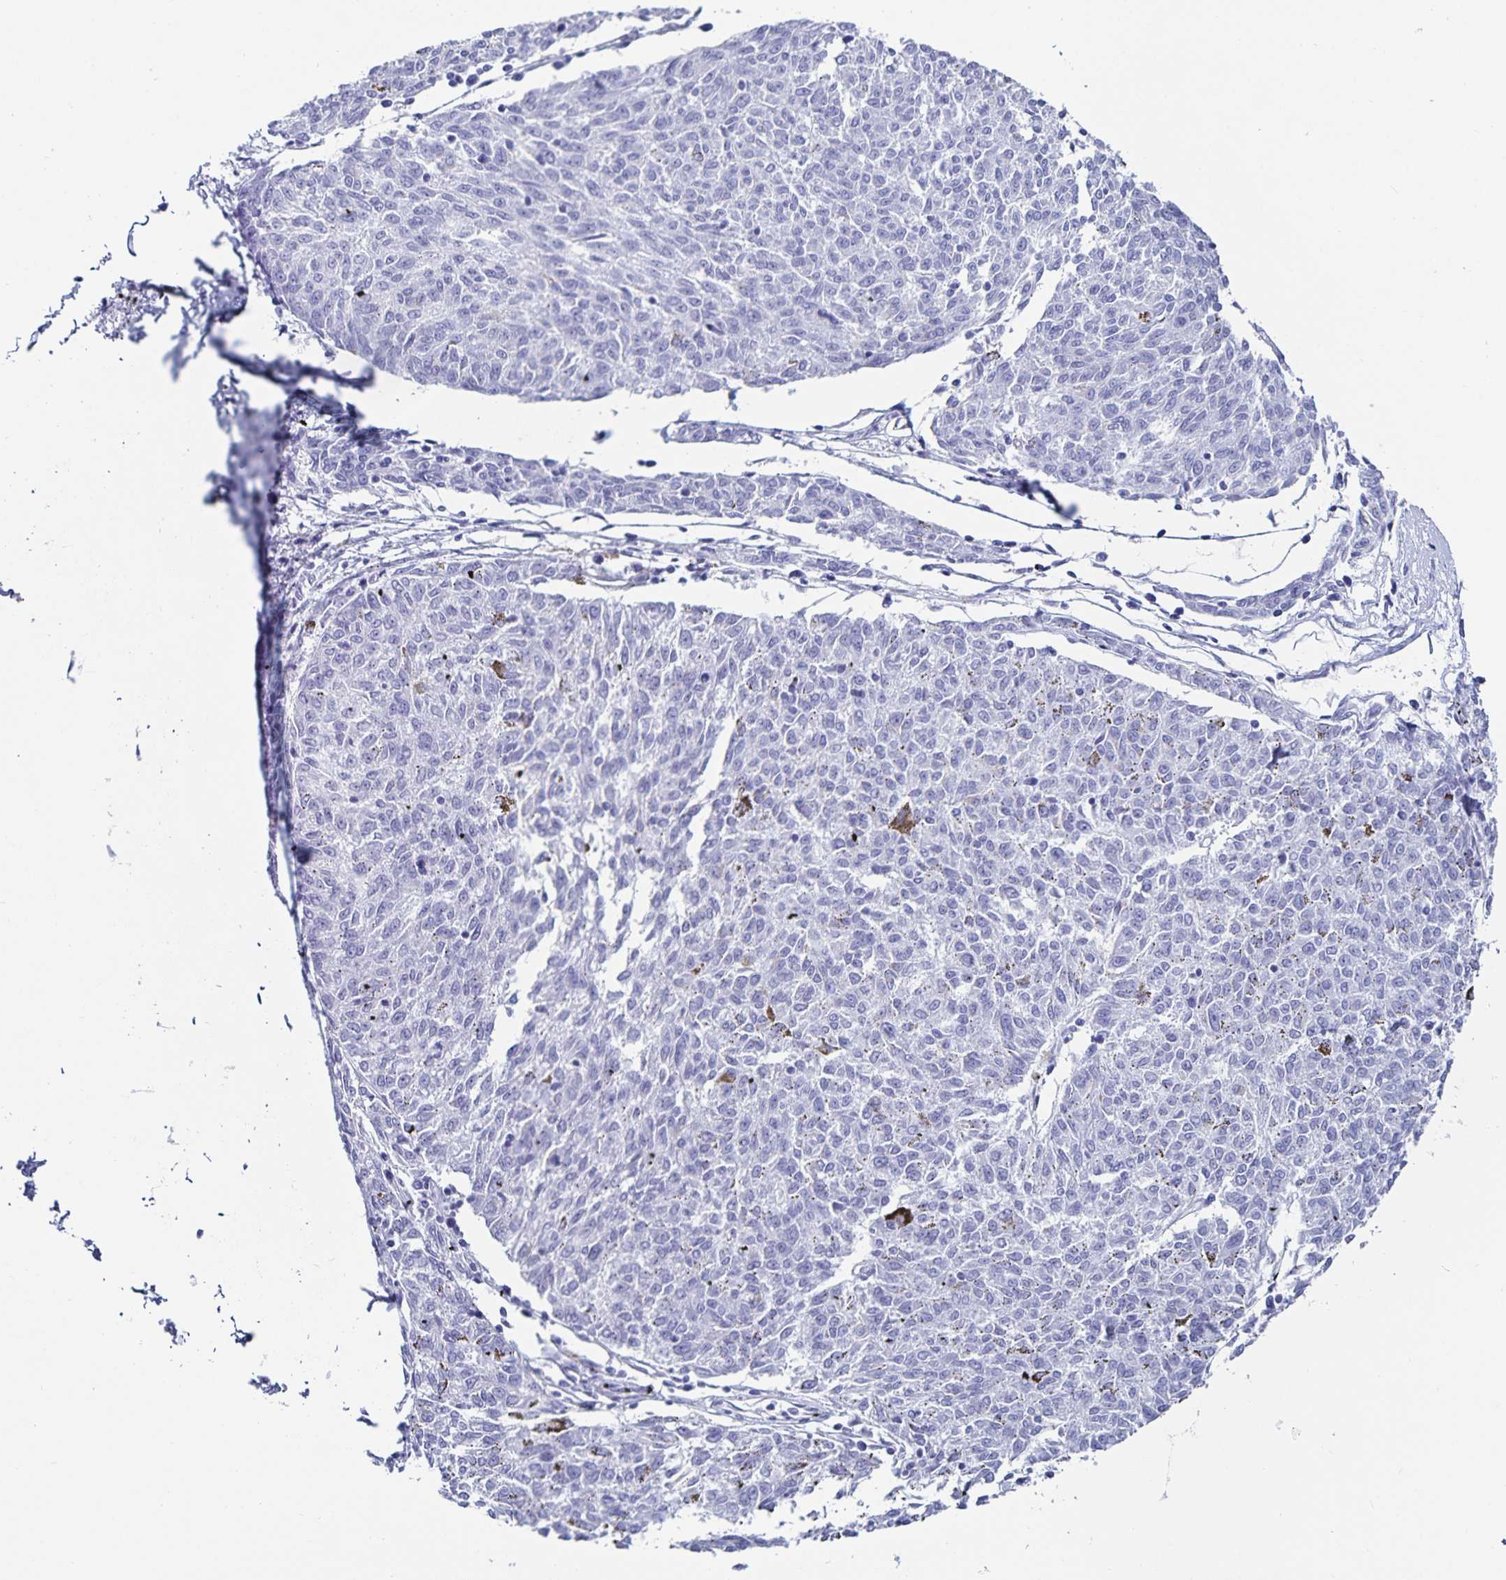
{"staining": {"intensity": "negative", "quantity": "none", "location": "none"}, "tissue": "melanoma", "cell_type": "Tumor cells", "image_type": "cancer", "snomed": [{"axis": "morphology", "description": "Malignant melanoma, NOS"}, {"axis": "topography", "description": "Skin"}], "caption": "Immunohistochemistry image of melanoma stained for a protein (brown), which reveals no staining in tumor cells.", "gene": "C19orf73", "patient": {"sex": "female", "age": 72}}